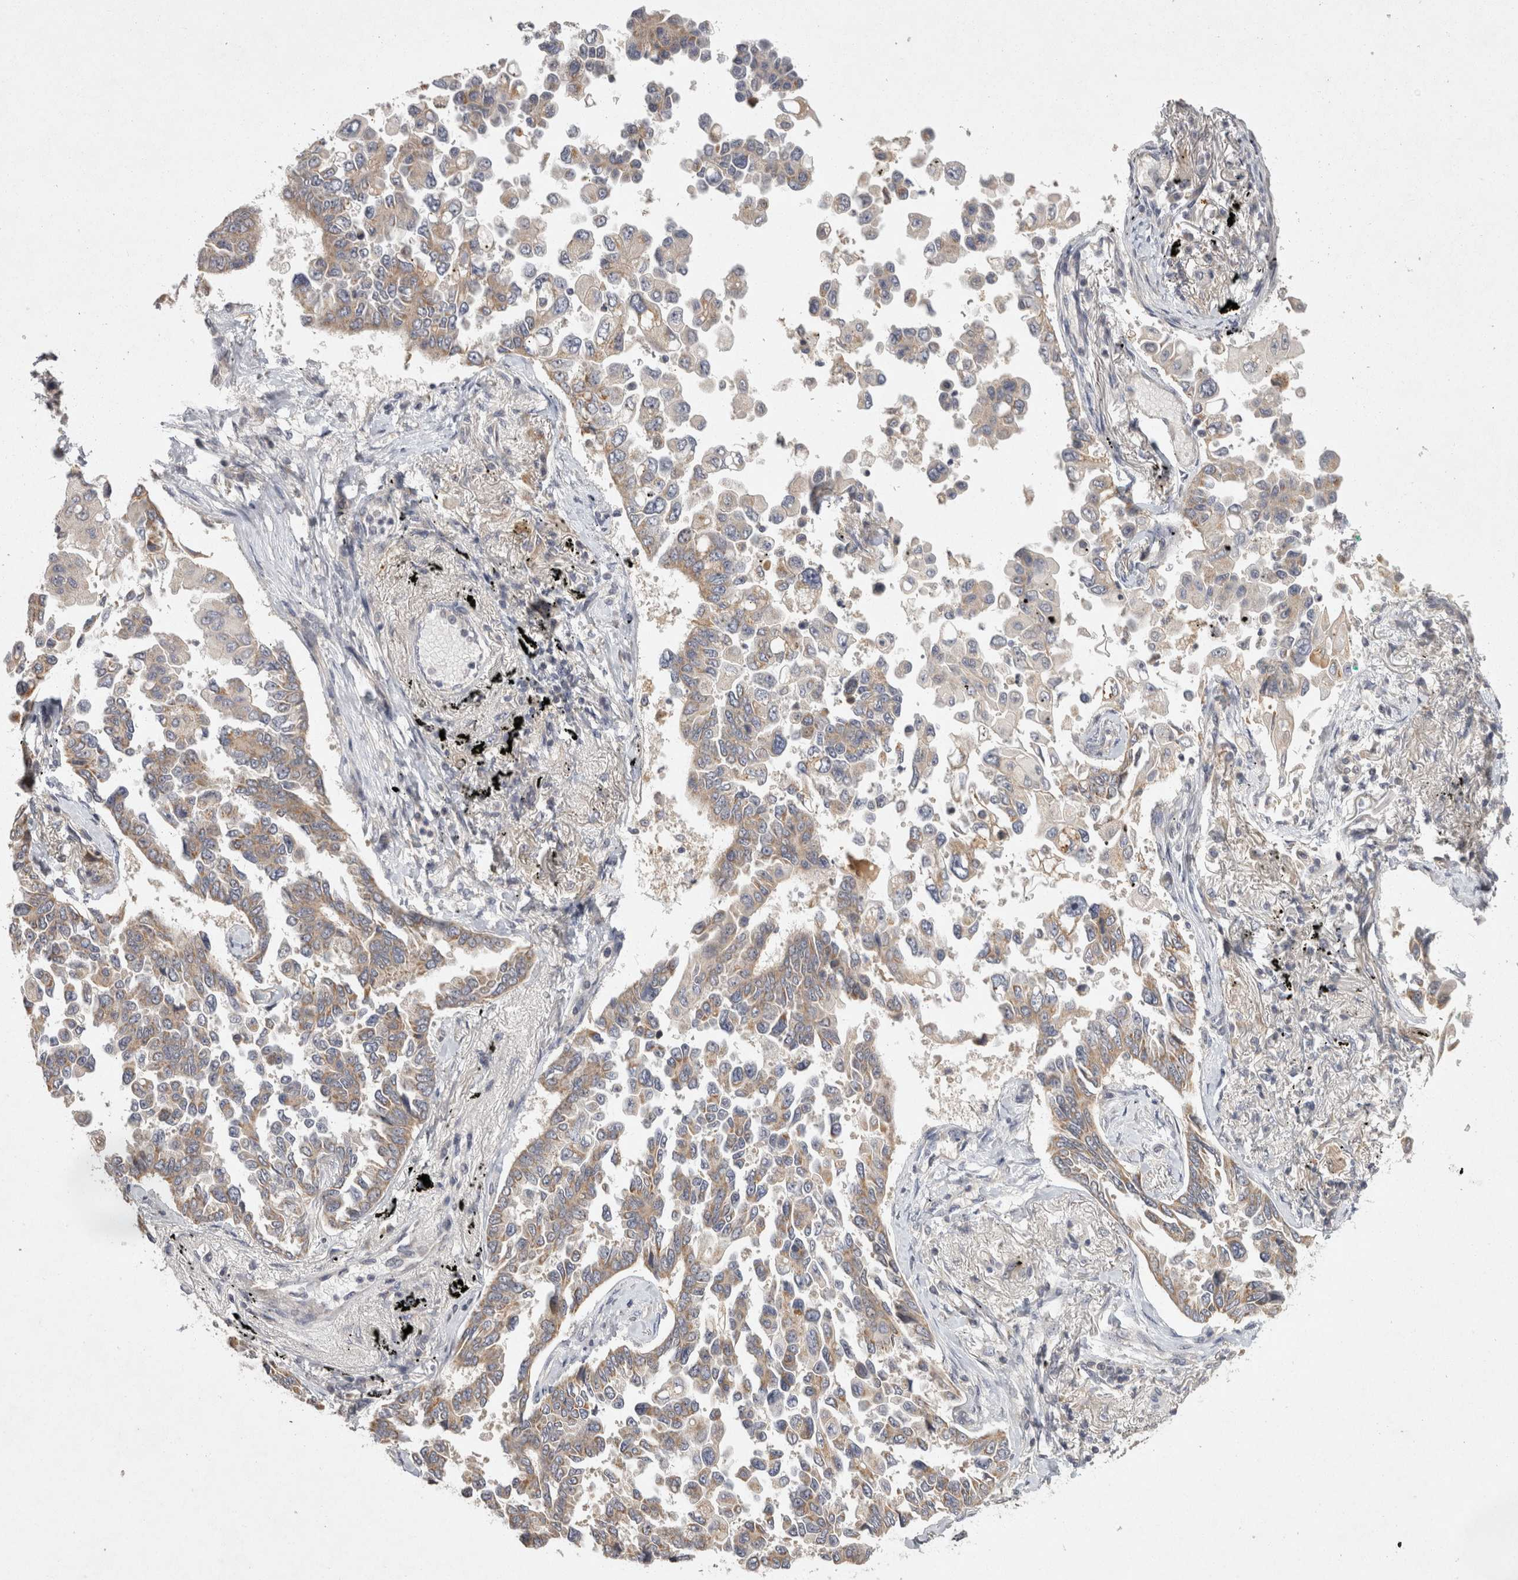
{"staining": {"intensity": "weak", "quantity": "25%-75%", "location": "cytoplasmic/membranous"}, "tissue": "lung cancer", "cell_type": "Tumor cells", "image_type": "cancer", "snomed": [{"axis": "morphology", "description": "Adenocarcinoma, NOS"}, {"axis": "topography", "description": "Lung"}], "caption": "Protein positivity by immunohistochemistry (IHC) shows weak cytoplasmic/membranous positivity in about 25%-75% of tumor cells in lung cancer (adenocarcinoma). (DAB (3,3'-diaminobenzidine) = brown stain, brightfield microscopy at high magnification).", "gene": "ACAT2", "patient": {"sex": "female", "age": 67}}